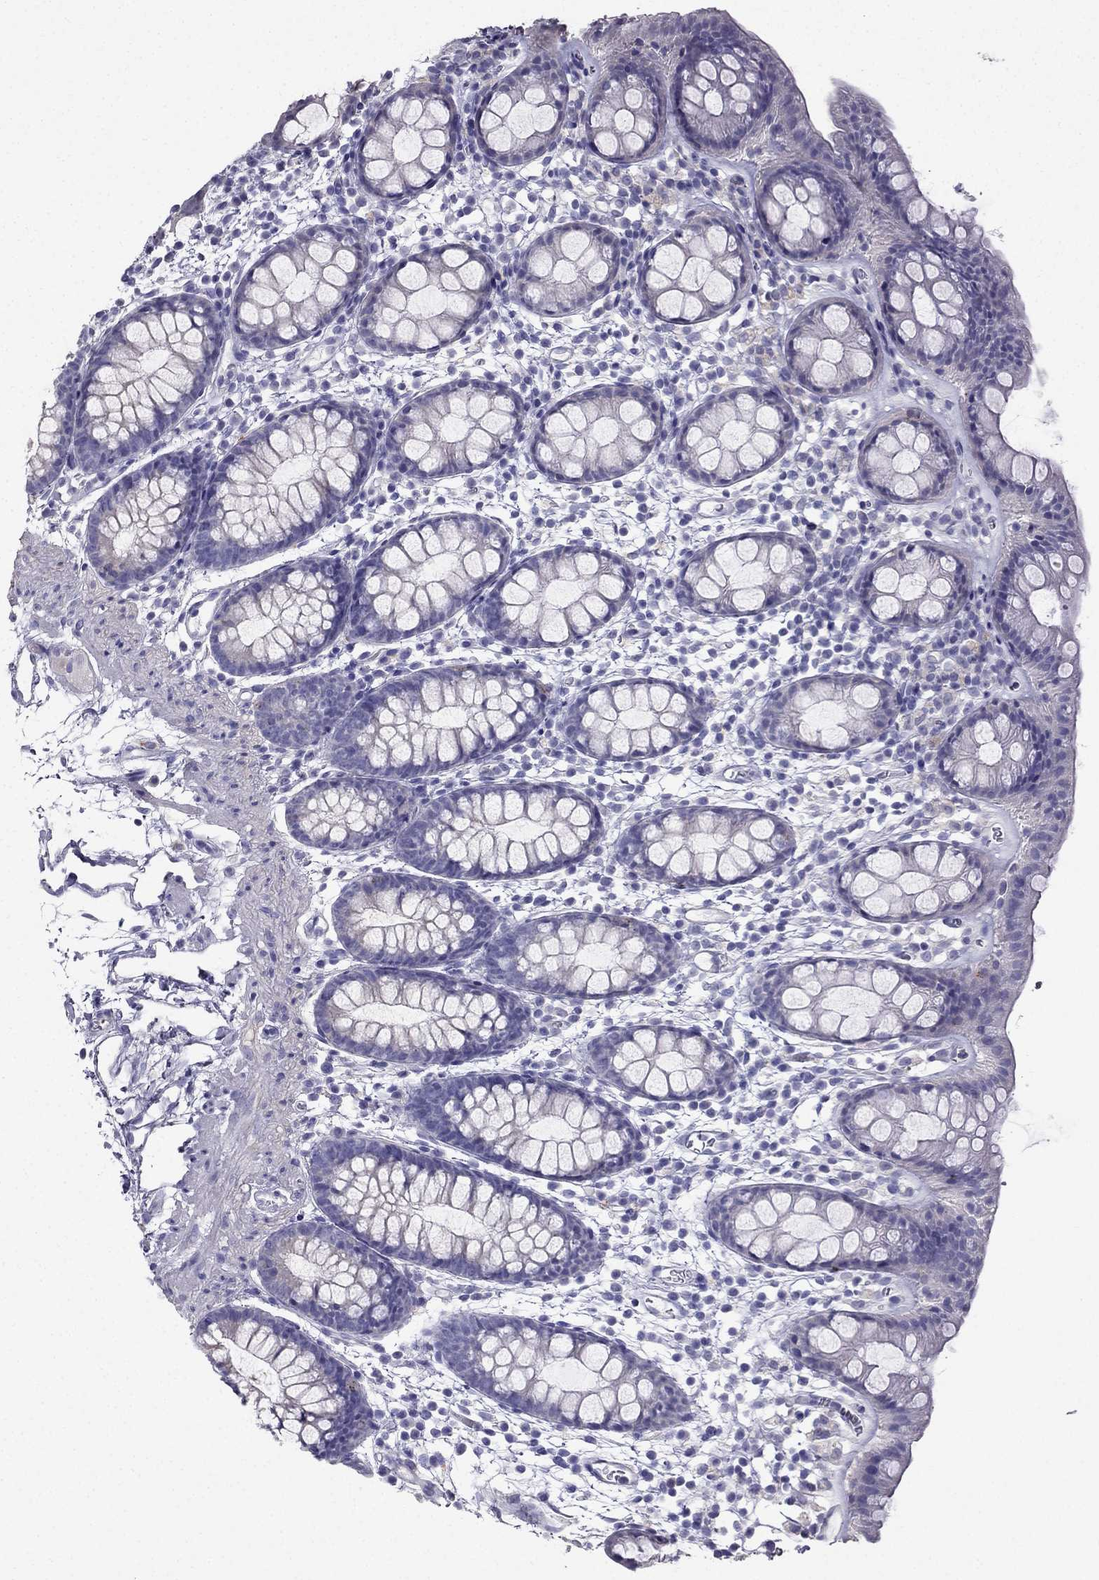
{"staining": {"intensity": "negative", "quantity": "none", "location": "none"}, "tissue": "rectum", "cell_type": "Glandular cells", "image_type": "normal", "snomed": [{"axis": "morphology", "description": "Normal tissue, NOS"}, {"axis": "topography", "description": "Rectum"}], "caption": "DAB immunohistochemical staining of unremarkable human rectum exhibits no significant expression in glandular cells.", "gene": "PTH", "patient": {"sex": "male", "age": 57}}